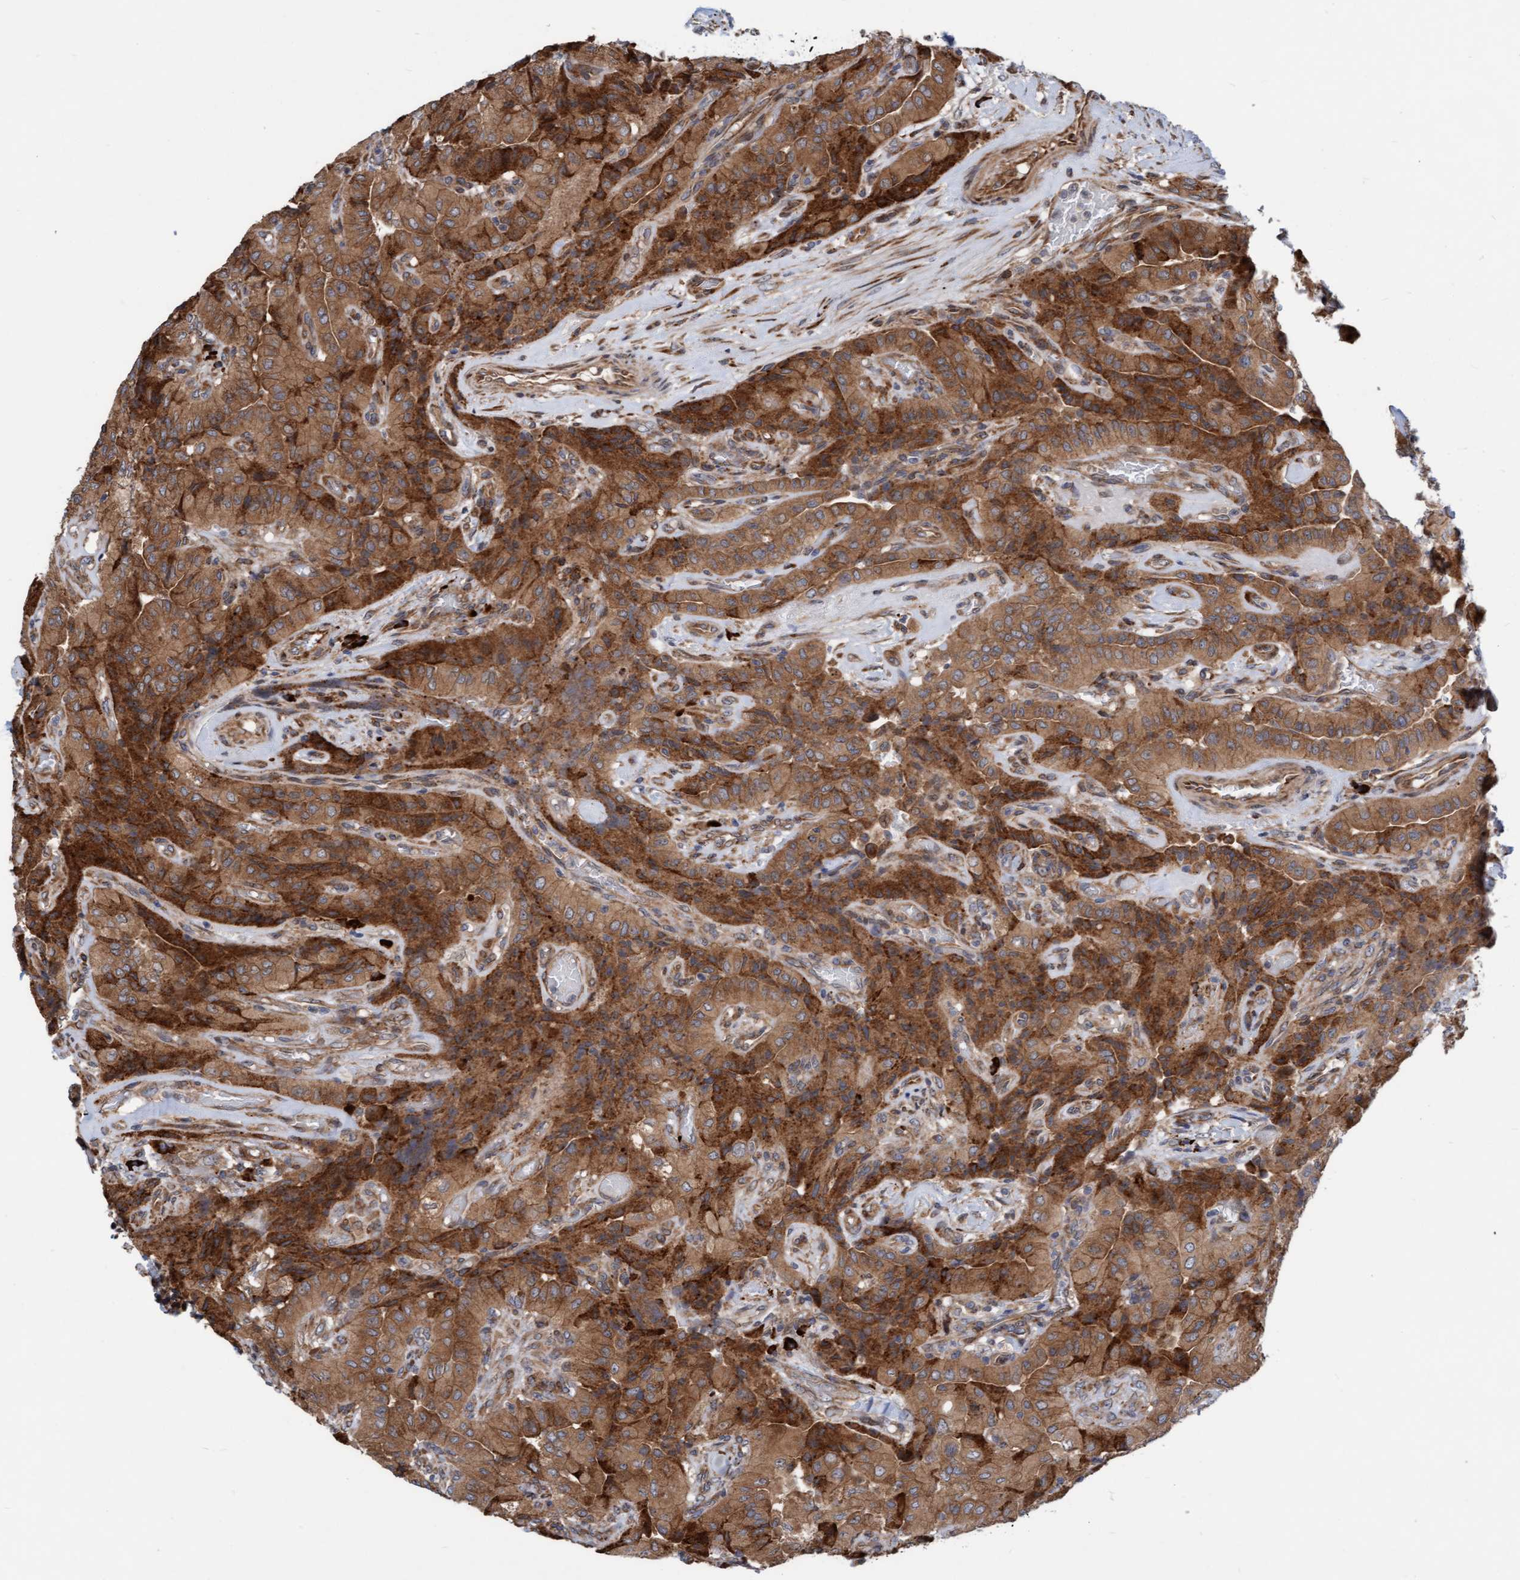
{"staining": {"intensity": "moderate", "quantity": ">75%", "location": "cytoplasmic/membranous"}, "tissue": "thyroid cancer", "cell_type": "Tumor cells", "image_type": "cancer", "snomed": [{"axis": "morphology", "description": "Papillary adenocarcinoma, NOS"}, {"axis": "topography", "description": "Thyroid gland"}], "caption": "The photomicrograph reveals staining of thyroid cancer (papillary adenocarcinoma), revealing moderate cytoplasmic/membranous protein staining (brown color) within tumor cells.", "gene": "KIAA0753", "patient": {"sex": "female", "age": 59}}